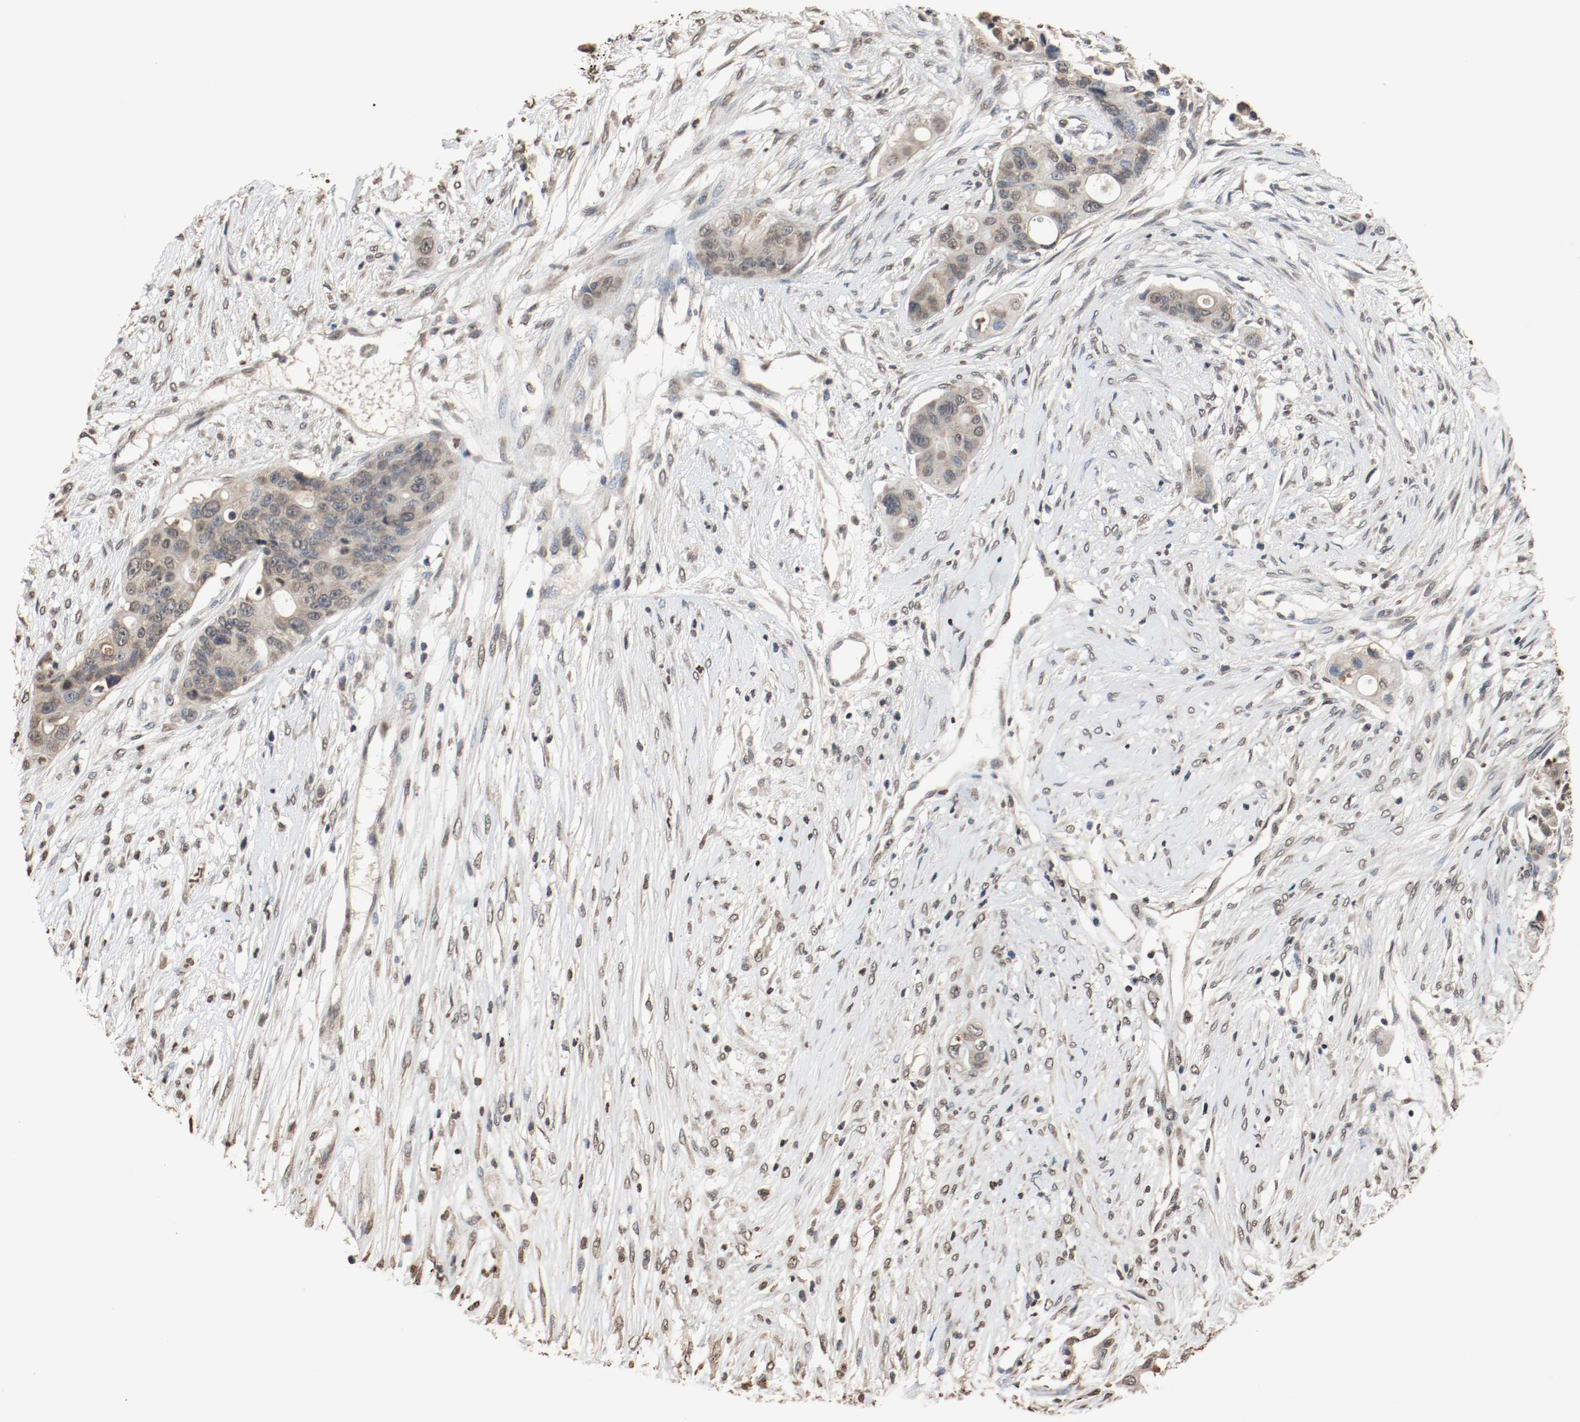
{"staining": {"intensity": "weak", "quantity": ">75%", "location": "cytoplasmic/membranous"}, "tissue": "colorectal cancer", "cell_type": "Tumor cells", "image_type": "cancer", "snomed": [{"axis": "morphology", "description": "Adenocarcinoma, NOS"}, {"axis": "topography", "description": "Colon"}], "caption": "Colorectal adenocarcinoma stained for a protein (brown) shows weak cytoplasmic/membranous positive staining in approximately >75% of tumor cells.", "gene": "RTN4", "patient": {"sex": "female", "age": 57}}